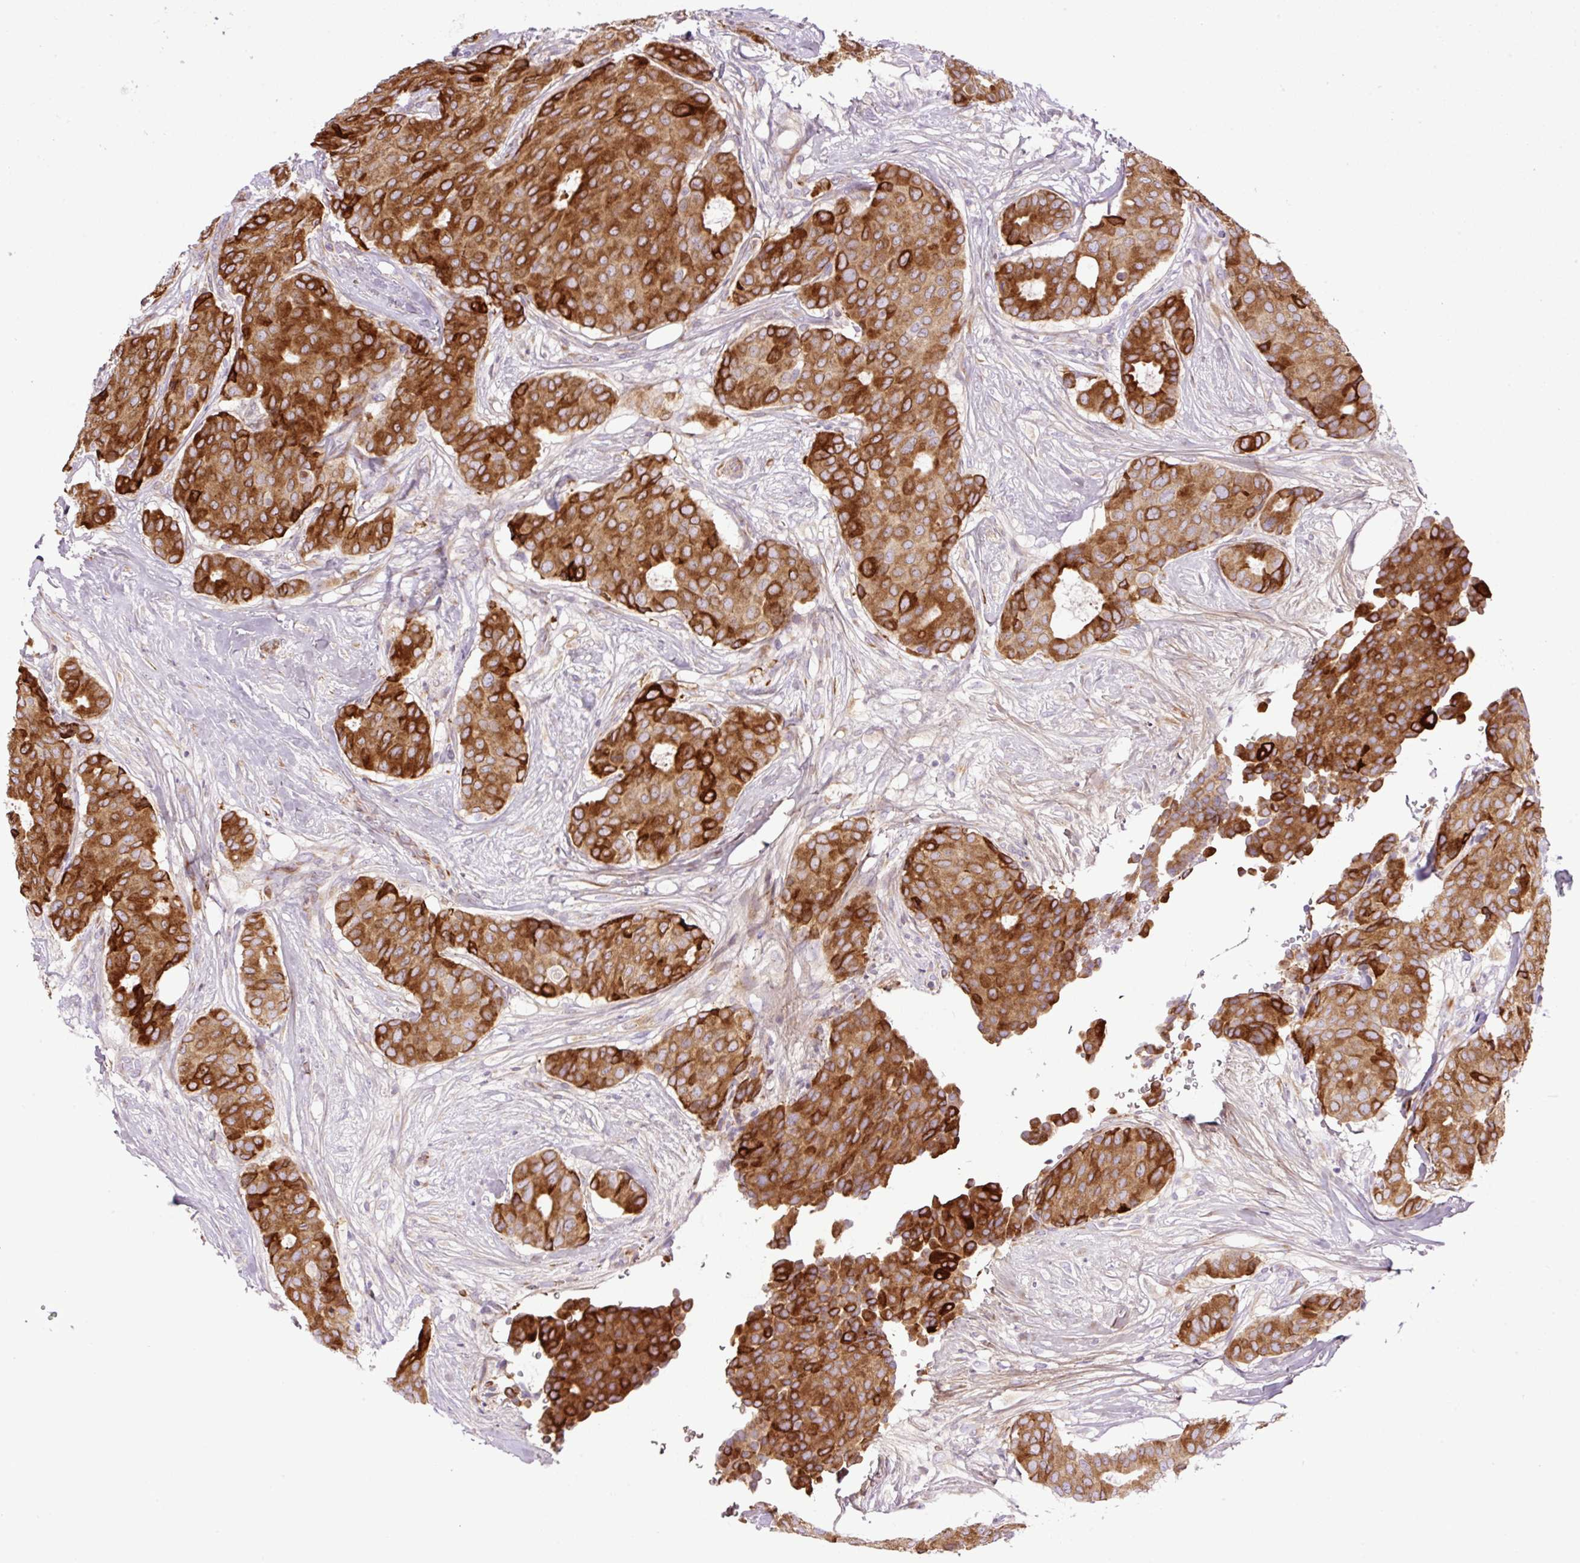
{"staining": {"intensity": "strong", "quantity": ">75%", "location": "cytoplasmic/membranous"}, "tissue": "breast cancer", "cell_type": "Tumor cells", "image_type": "cancer", "snomed": [{"axis": "morphology", "description": "Duct carcinoma"}, {"axis": "topography", "description": "Breast"}], "caption": "IHC of human invasive ductal carcinoma (breast) exhibits high levels of strong cytoplasmic/membranous positivity in about >75% of tumor cells.", "gene": "RAB30", "patient": {"sex": "female", "age": 75}}